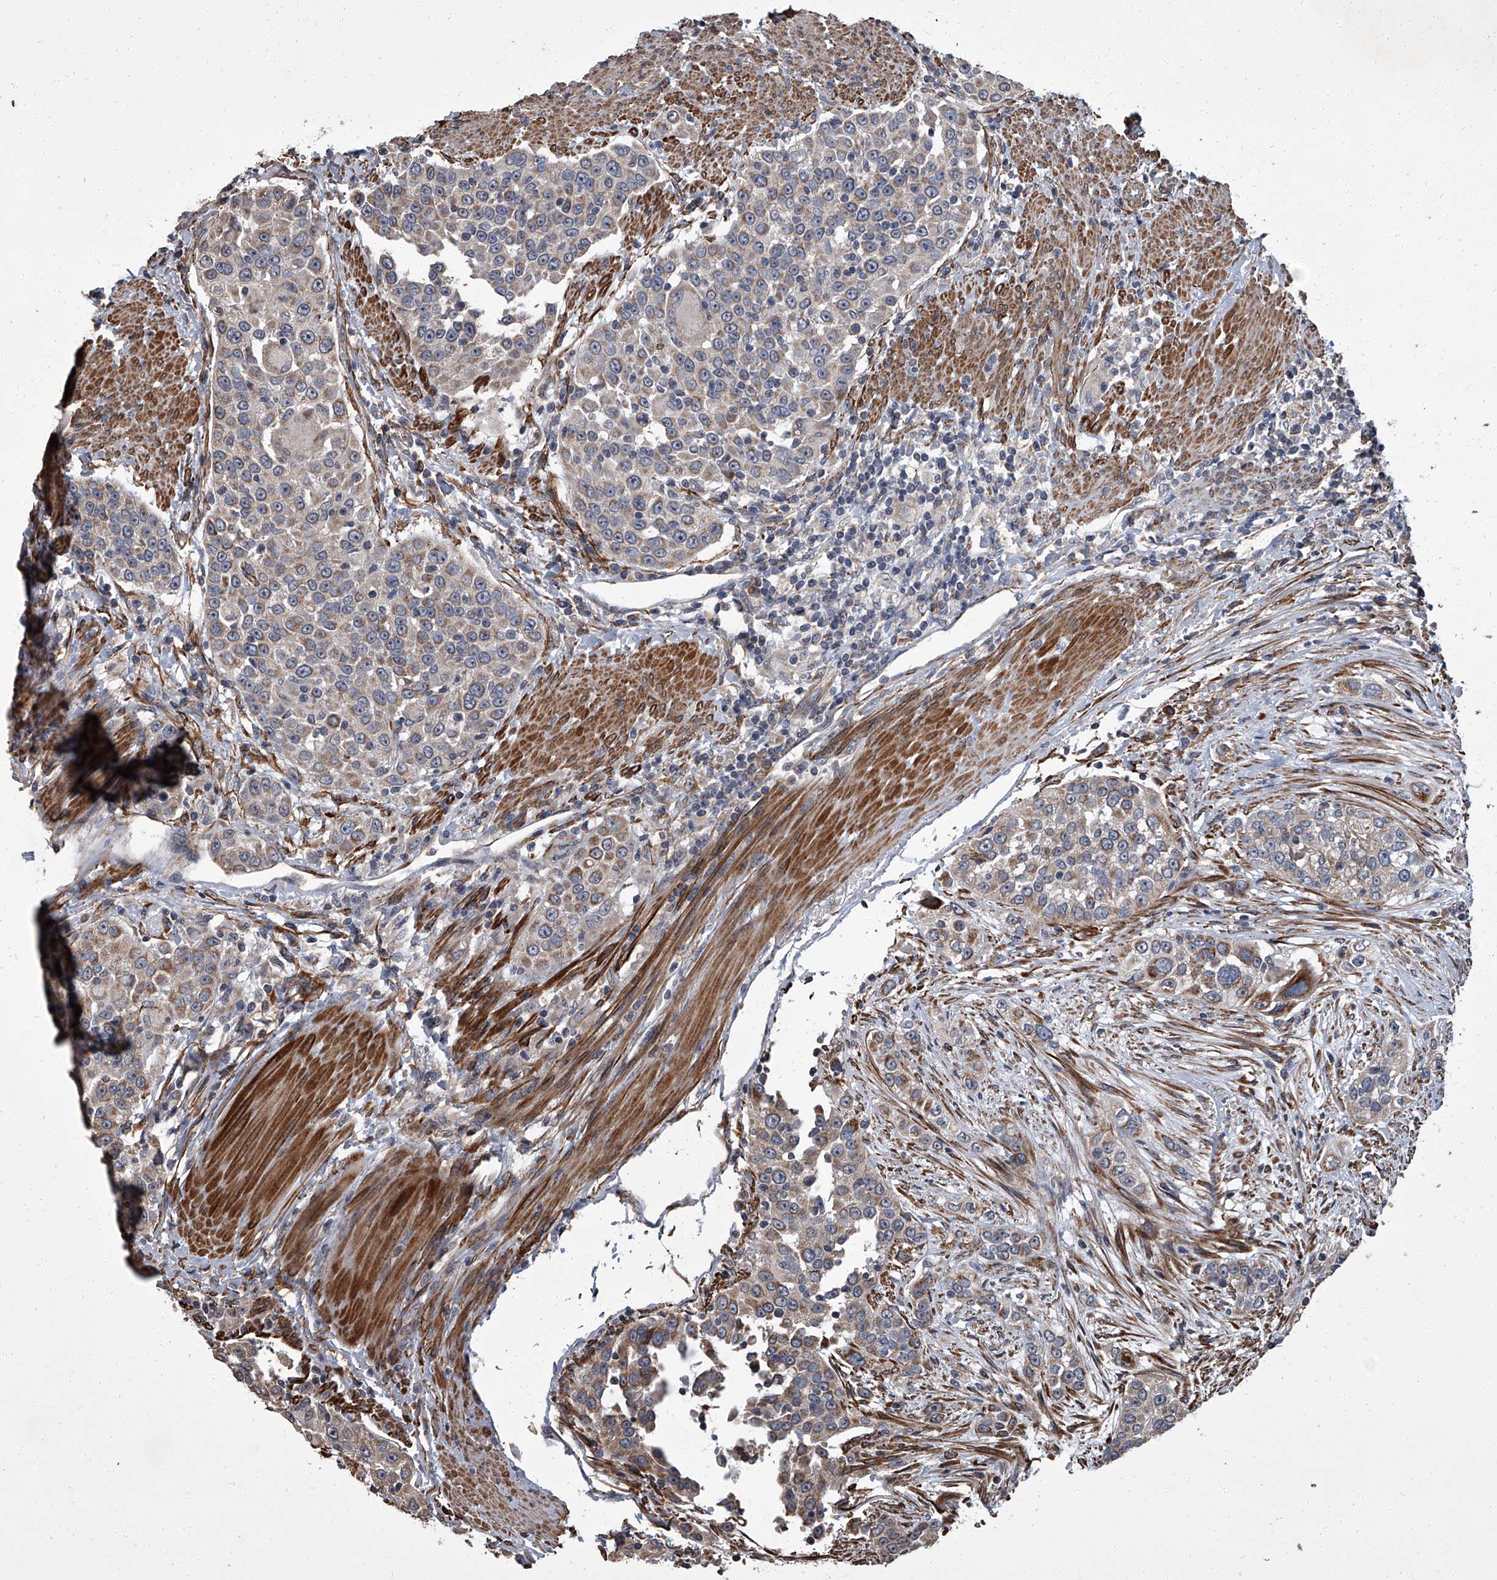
{"staining": {"intensity": "moderate", "quantity": "<25%", "location": "cytoplasmic/membranous"}, "tissue": "urothelial cancer", "cell_type": "Tumor cells", "image_type": "cancer", "snomed": [{"axis": "morphology", "description": "Urothelial carcinoma, High grade"}, {"axis": "topography", "description": "Urinary bladder"}], "caption": "About <25% of tumor cells in high-grade urothelial carcinoma show moderate cytoplasmic/membranous protein staining as visualized by brown immunohistochemical staining.", "gene": "SIRT4", "patient": {"sex": "female", "age": 80}}